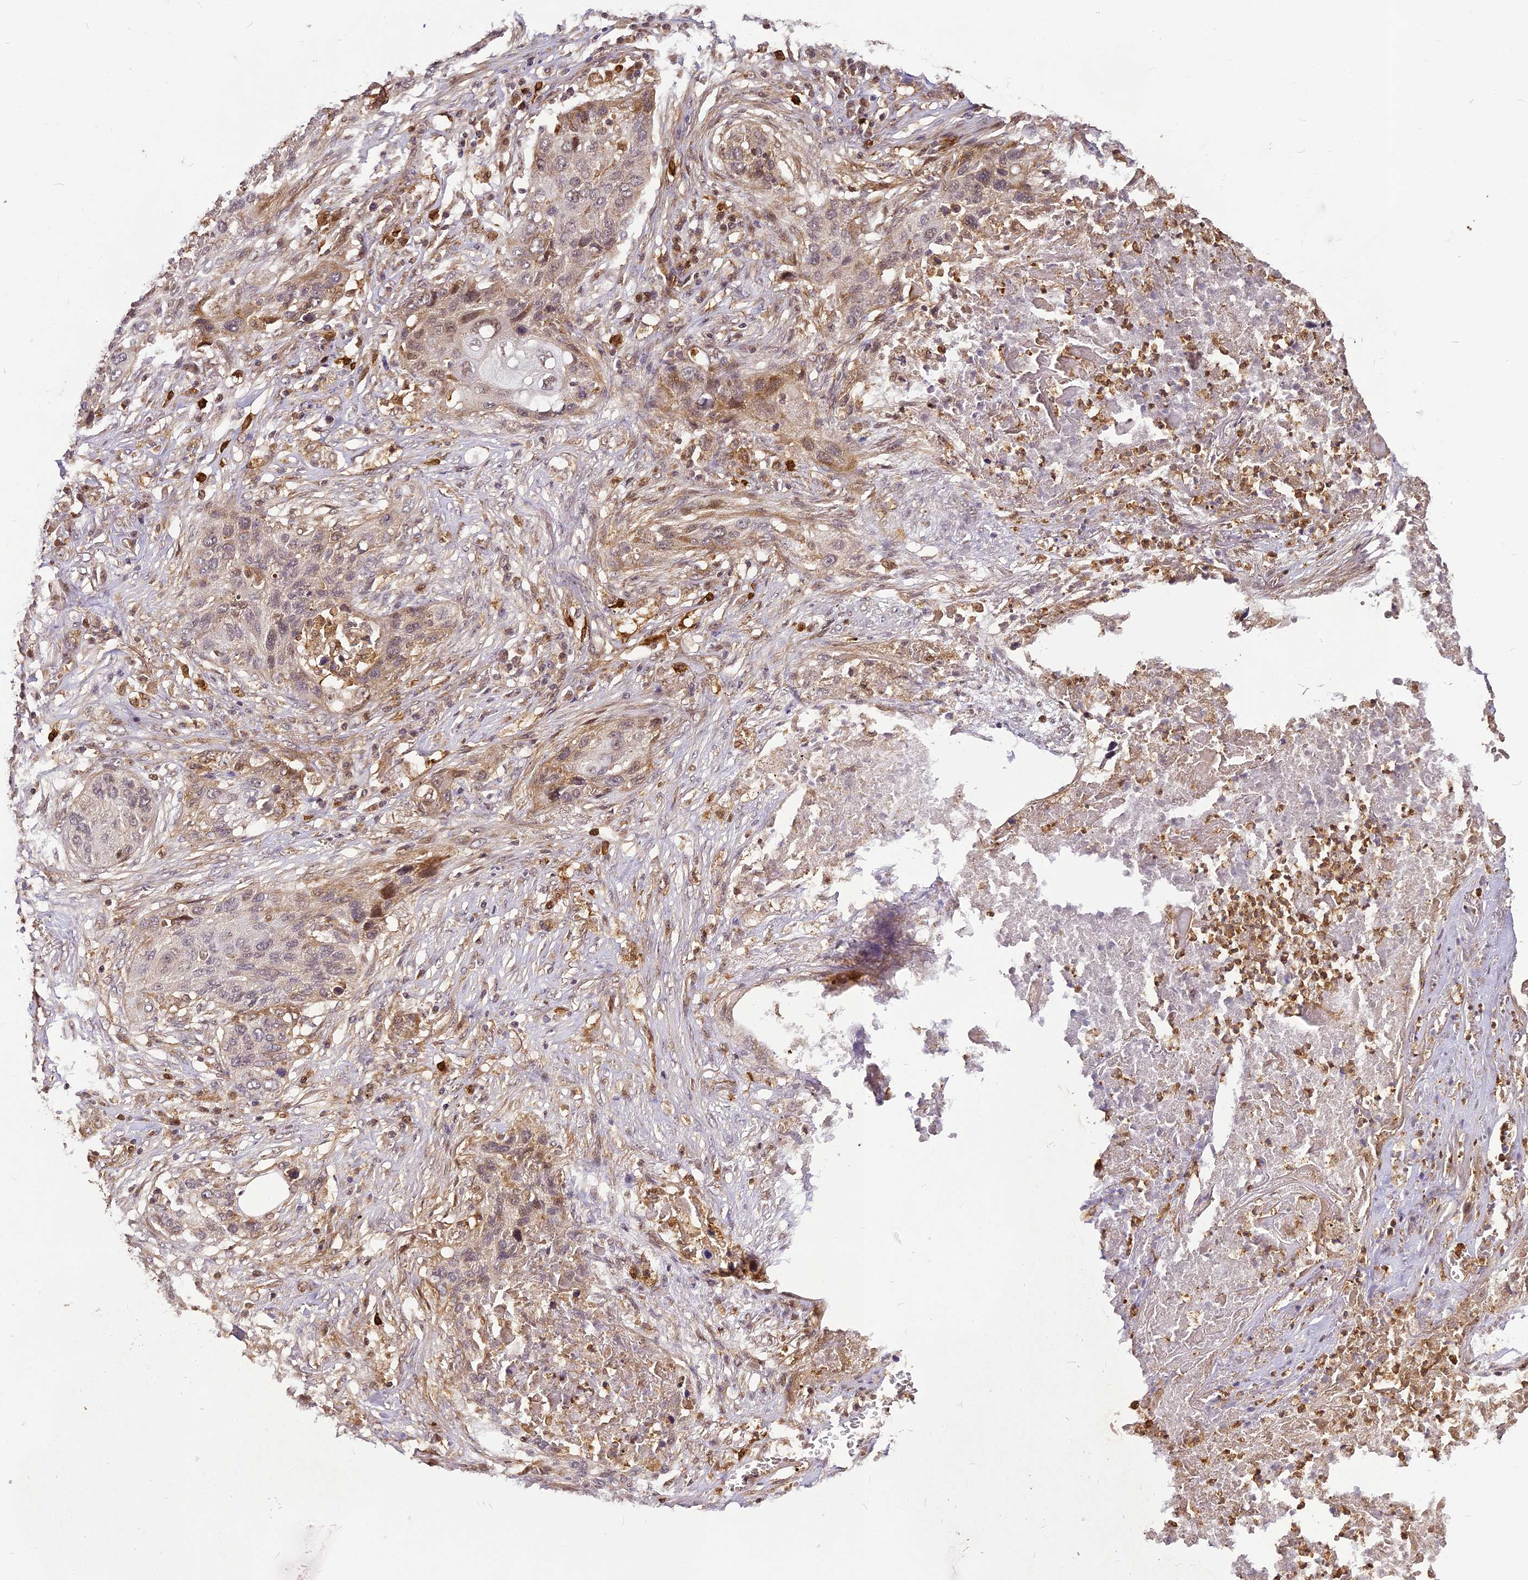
{"staining": {"intensity": "weak", "quantity": "<25%", "location": "cytoplasmic/membranous,nuclear"}, "tissue": "lung cancer", "cell_type": "Tumor cells", "image_type": "cancer", "snomed": [{"axis": "morphology", "description": "Squamous cell carcinoma, NOS"}, {"axis": "topography", "description": "Lung"}], "caption": "Photomicrograph shows no protein staining in tumor cells of lung cancer tissue.", "gene": "BCDIN3D", "patient": {"sex": "female", "age": 63}}